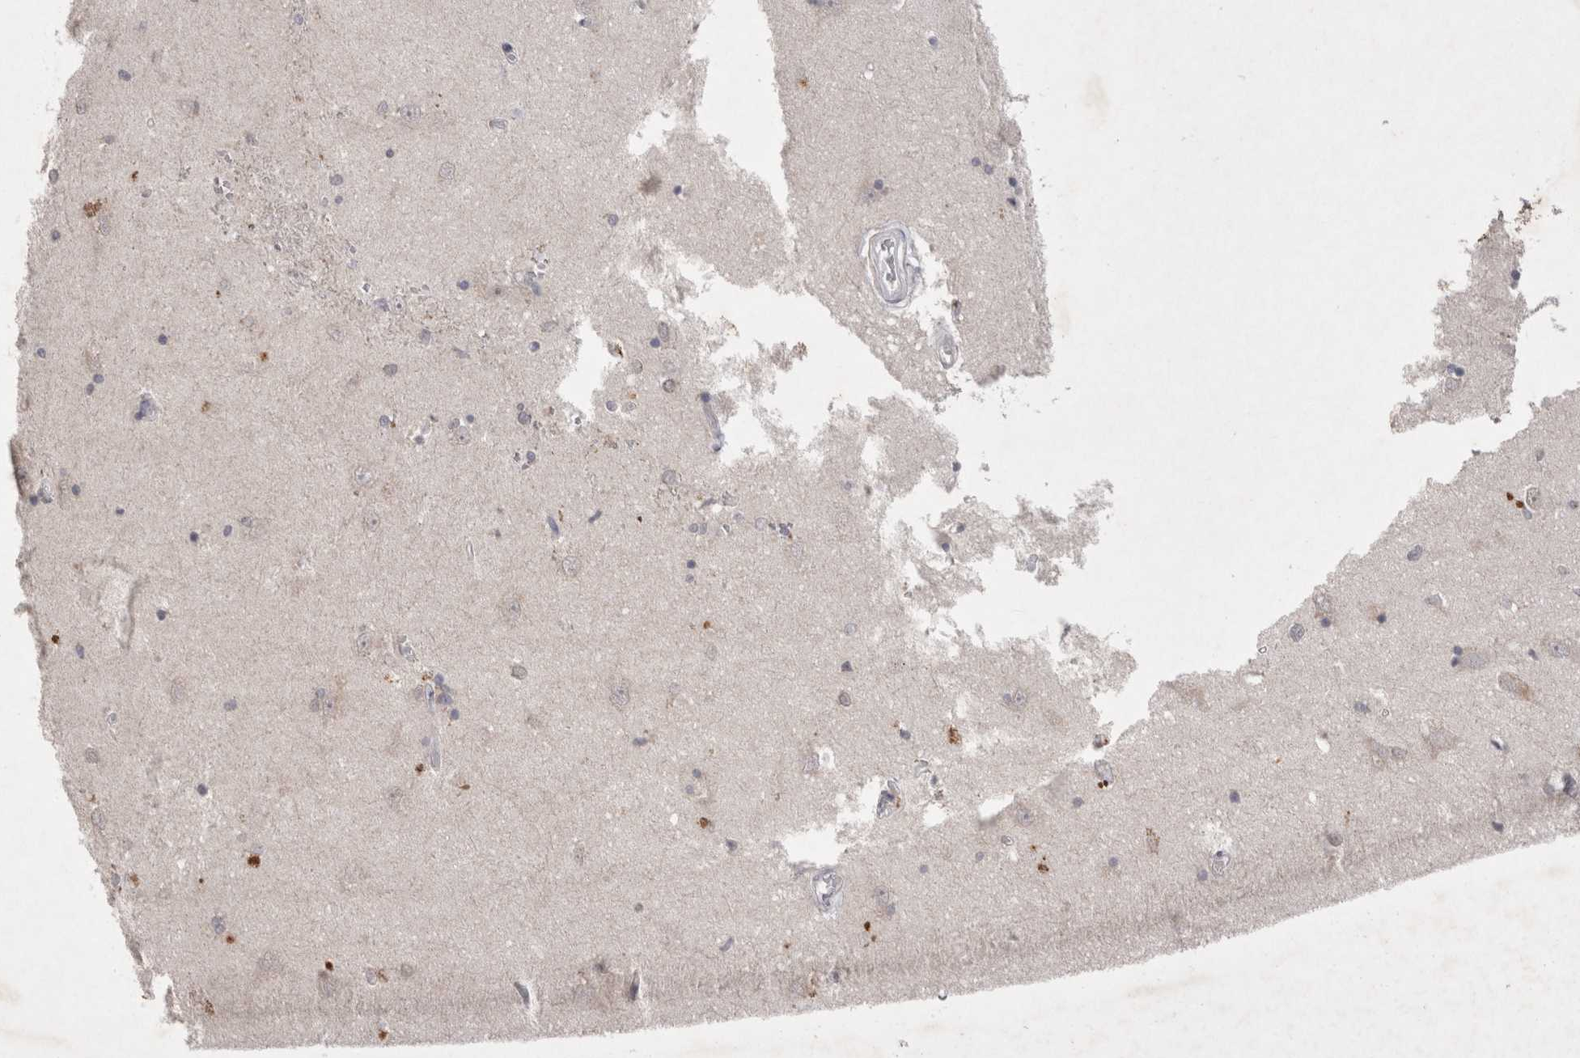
{"staining": {"intensity": "negative", "quantity": "none", "location": "none"}, "tissue": "hippocampus", "cell_type": "Glial cells", "image_type": "normal", "snomed": [{"axis": "morphology", "description": "Normal tissue, NOS"}, {"axis": "topography", "description": "Hippocampus"}], "caption": "The micrograph reveals no staining of glial cells in normal hippocampus.", "gene": "LYVE1", "patient": {"sex": "male", "age": 45}}